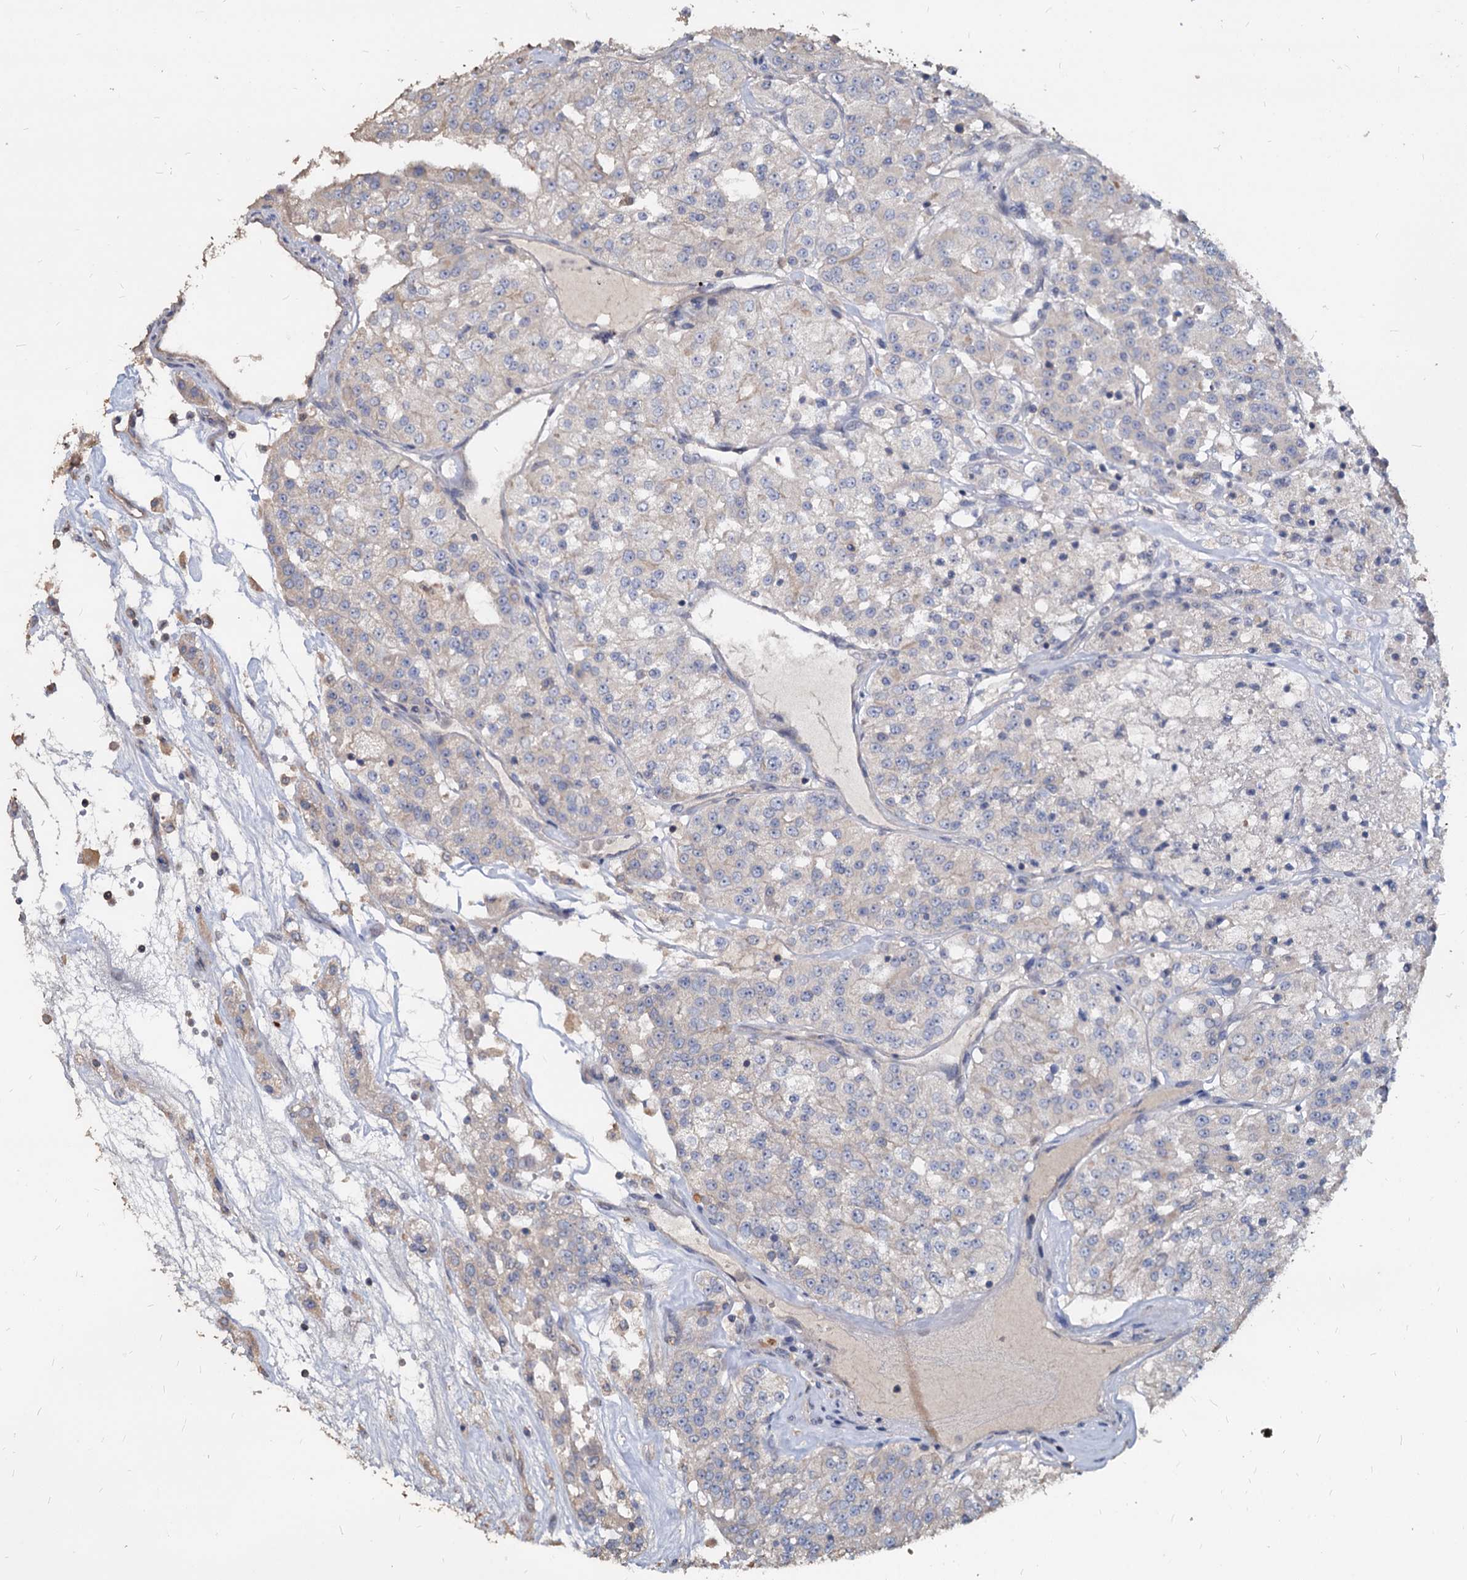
{"staining": {"intensity": "negative", "quantity": "none", "location": "none"}, "tissue": "renal cancer", "cell_type": "Tumor cells", "image_type": "cancer", "snomed": [{"axis": "morphology", "description": "Adenocarcinoma, NOS"}, {"axis": "topography", "description": "Kidney"}], "caption": "Renal cancer stained for a protein using IHC shows no staining tumor cells.", "gene": "DEPDC4", "patient": {"sex": "female", "age": 63}}